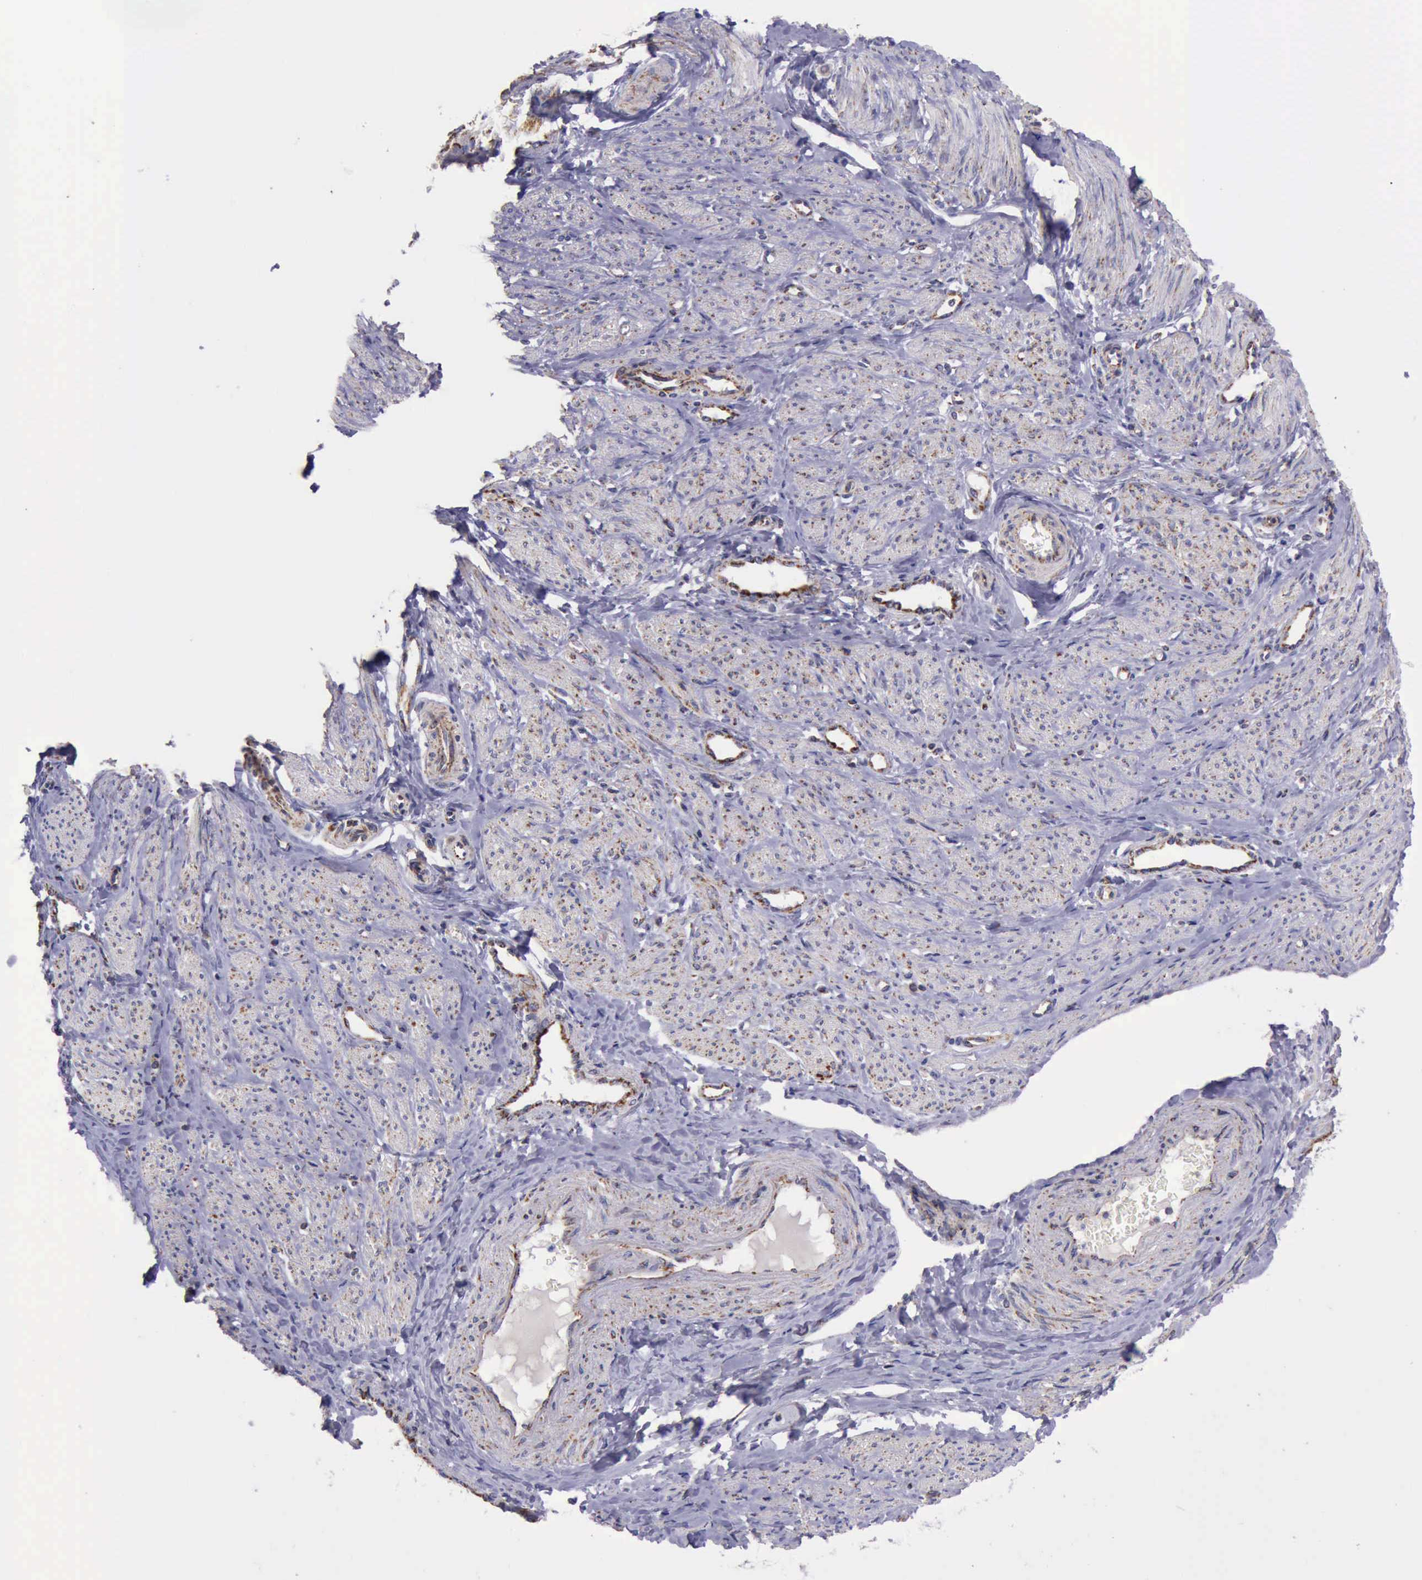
{"staining": {"intensity": "weak", "quantity": "25%-75%", "location": "cytoplasmic/membranous"}, "tissue": "smooth muscle", "cell_type": "Smooth muscle cells", "image_type": "normal", "snomed": [{"axis": "morphology", "description": "Normal tissue, NOS"}, {"axis": "topography", "description": "Smooth muscle"}, {"axis": "topography", "description": "Uterus"}], "caption": "DAB (3,3'-diaminobenzidine) immunohistochemical staining of unremarkable smooth muscle demonstrates weak cytoplasmic/membranous protein expression in about 25%-75% of smooth muscle cells.", "gene": "TXN2", "patient": {"sex": "female", "age": 39}}